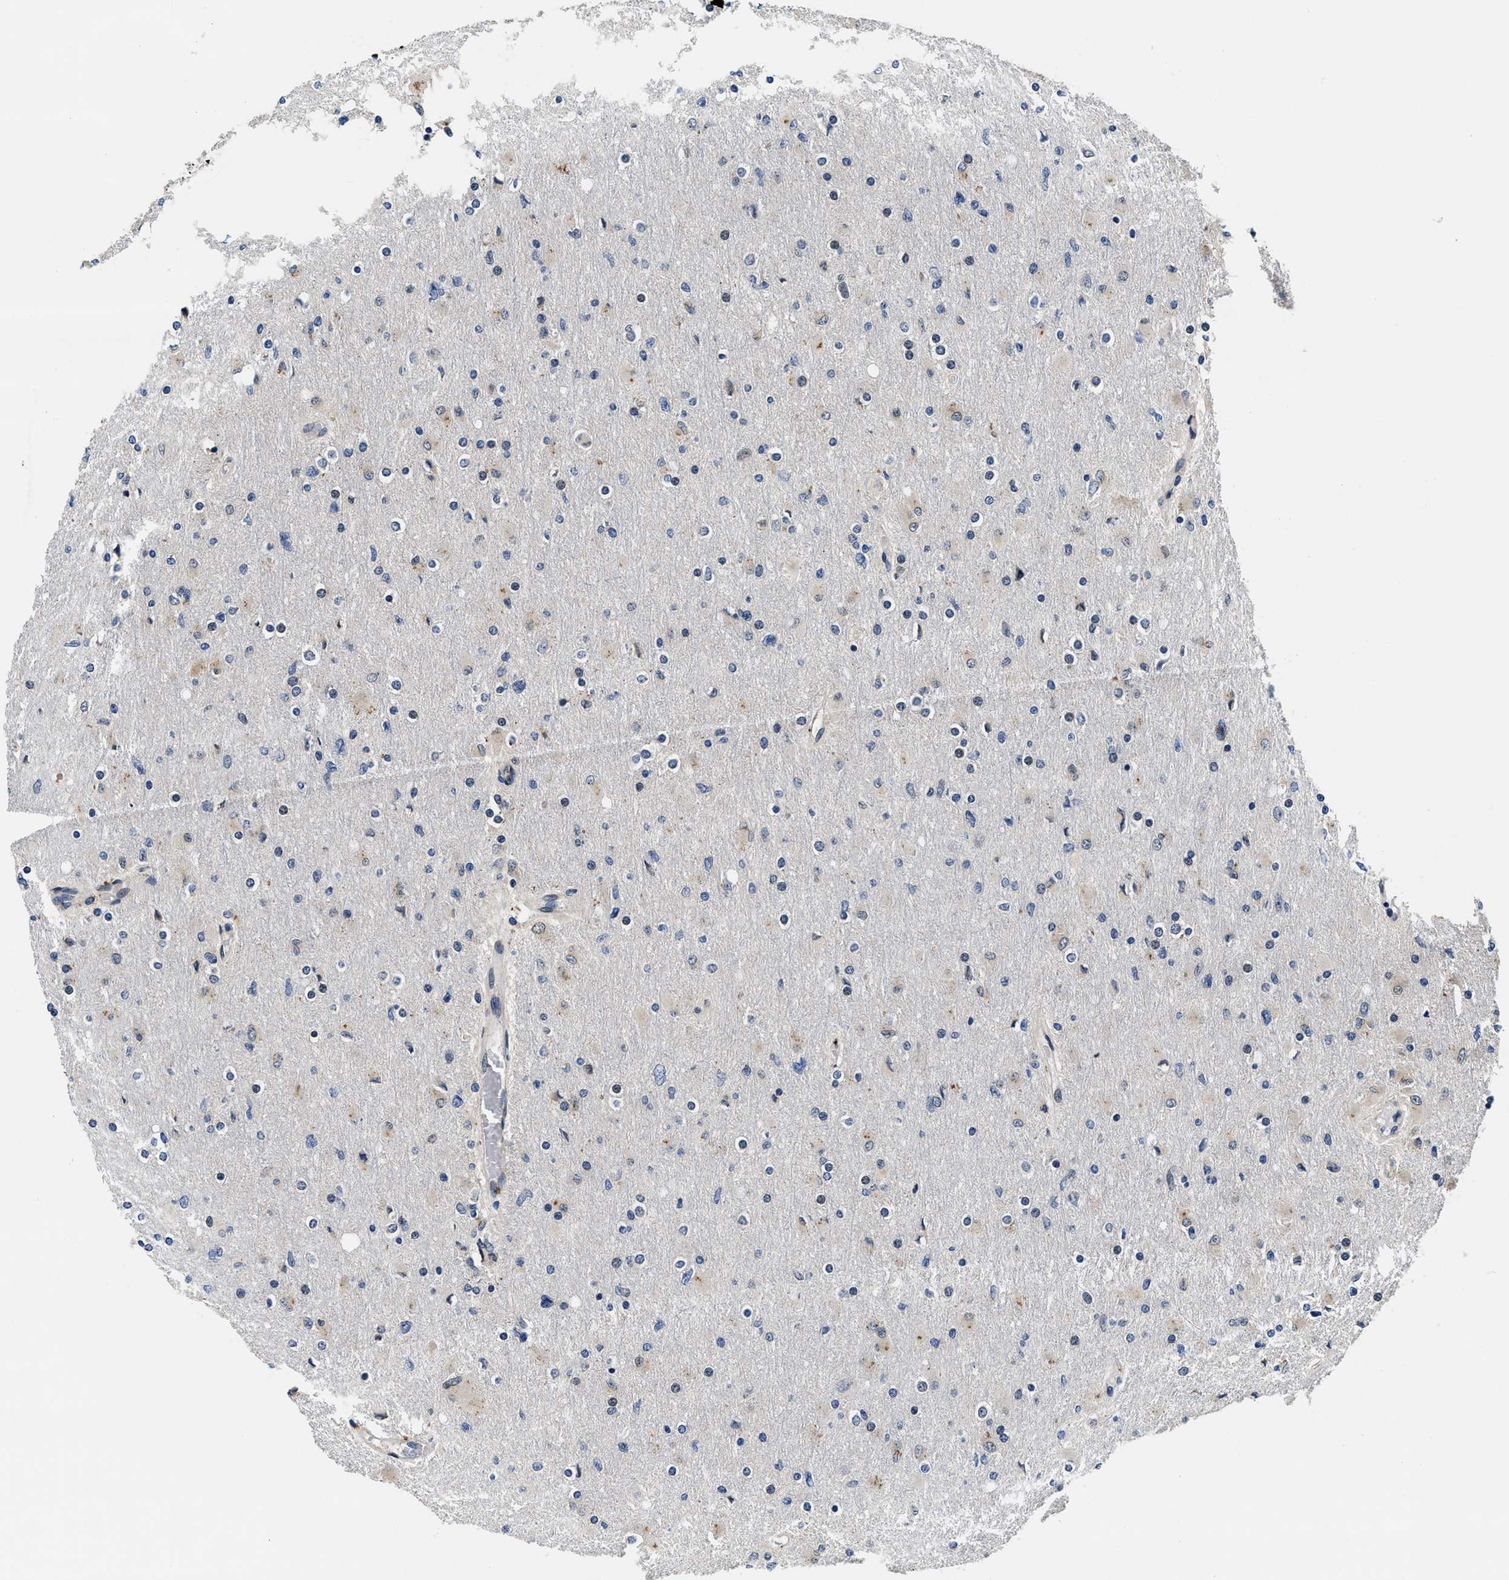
{"staining": {"intensity": "weak", "quantity": "<25%", "location": "nuclear"}, "tissue": "glioma", "cell_type": "Tumor cells", "image_type": "cancer", "snomed": [{"axis": "morphology", "description": "Glioma, malignant, High grade"}, {"axis": "topography", "description": "Cerebral cortex"}], "caption": "This is an immunohistochemistry image of high-grade glioma (malignant). There is no staining in tumor cells.", "gene": "SNX10", "patient": {"sex": "female", "age": 36}}